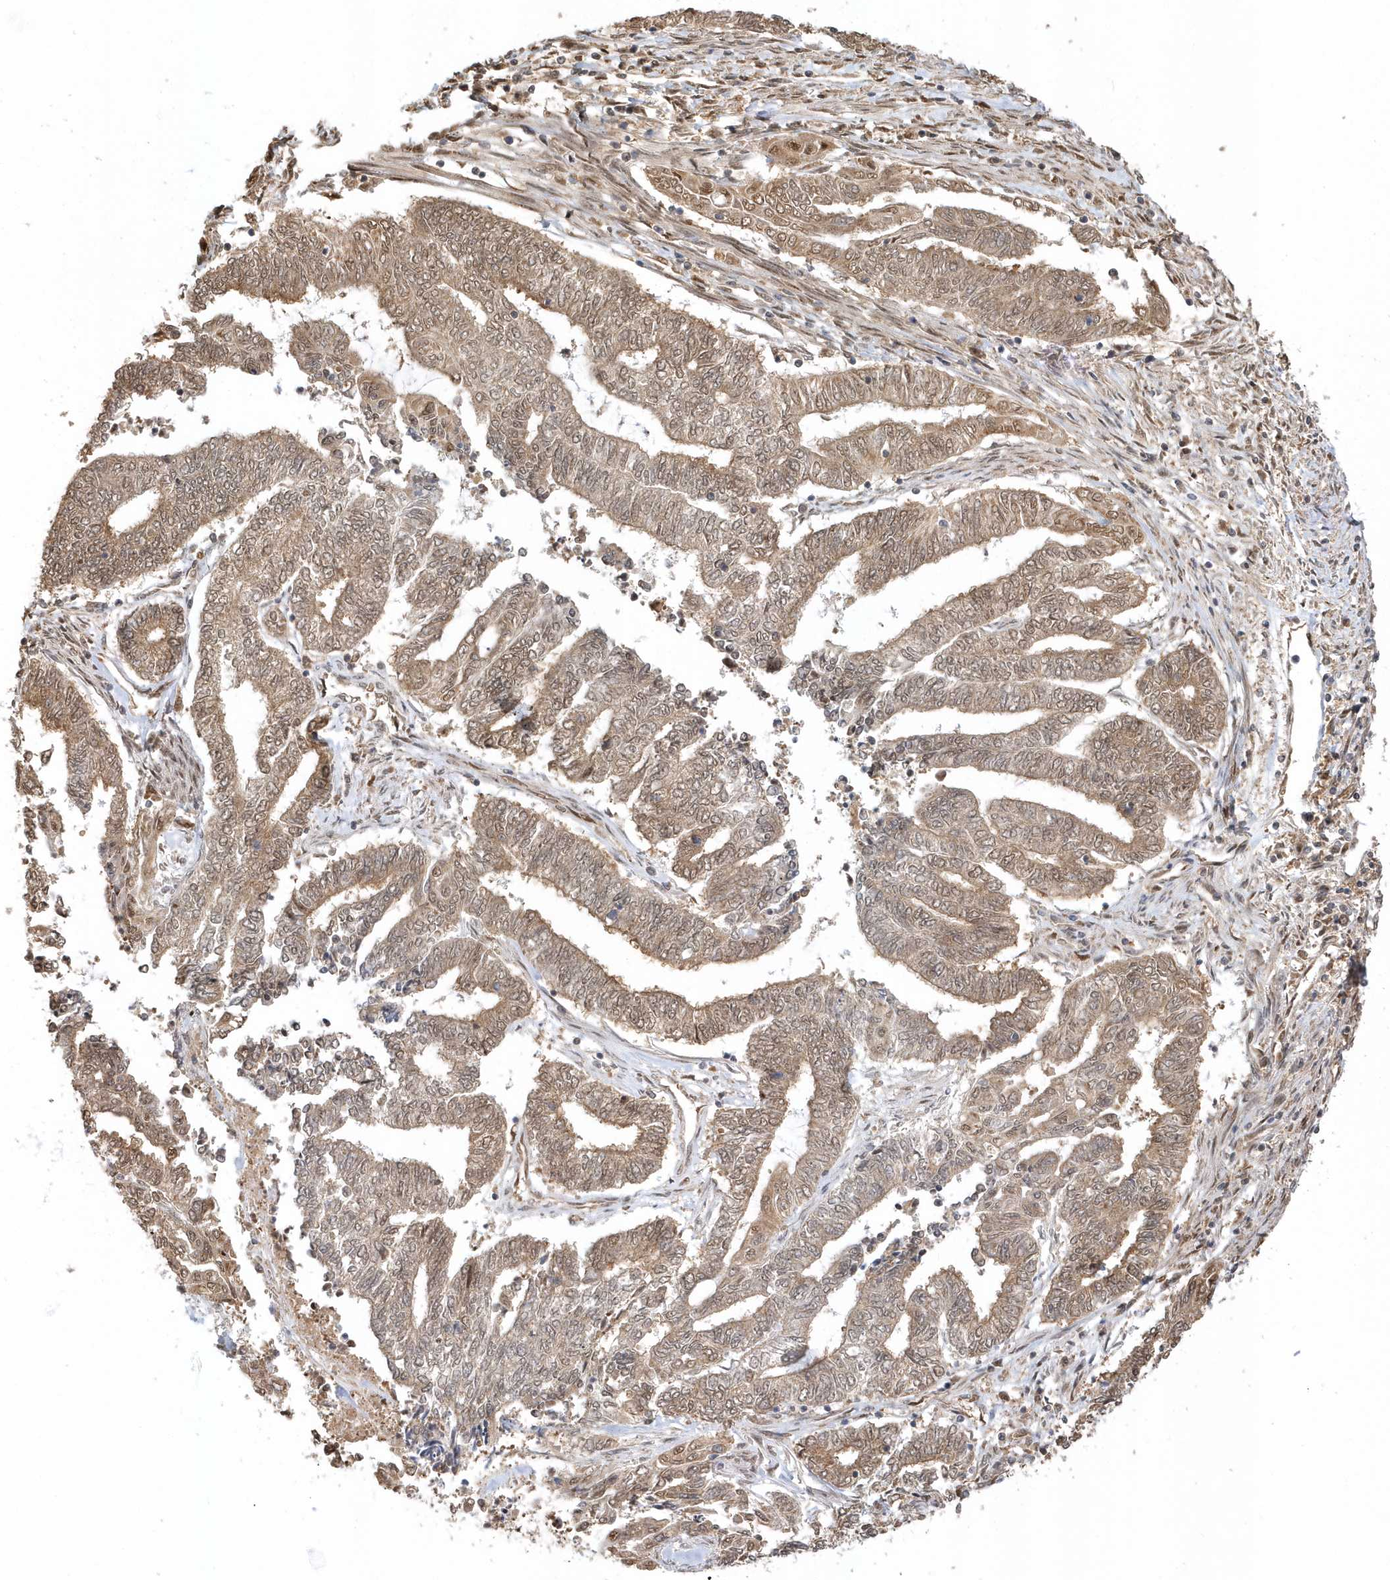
{"staining": {"intensity": "moderate", "quantity": ">75%", "location": "cytoplasmic/membranous,nuclear"}, "tissue": "endometrial cancer", "cell_type": "Tumor cells", "image_type": "cancer", "snomed": [{"axis": "morphology", "description": "Adenocarcinoma, NOS"}, {"axis": "topography", "description": "Uterus"}, {"axis": "topography", "description": "Endometrium"}], "caption": "Immunohistochemistry image of neoplastic tissue: human endometrial cancer (adenocarcinoma) stained using IHC shows medium levels of moderate protein expression localized specifically in the cytoplasmic/membranous and nuclear of tumor cells, appearing as a cytoplasmic/membranous and nuclear brown color.", "gene": "PSMD6", "patient": {"sex": "female", "age": 70}}